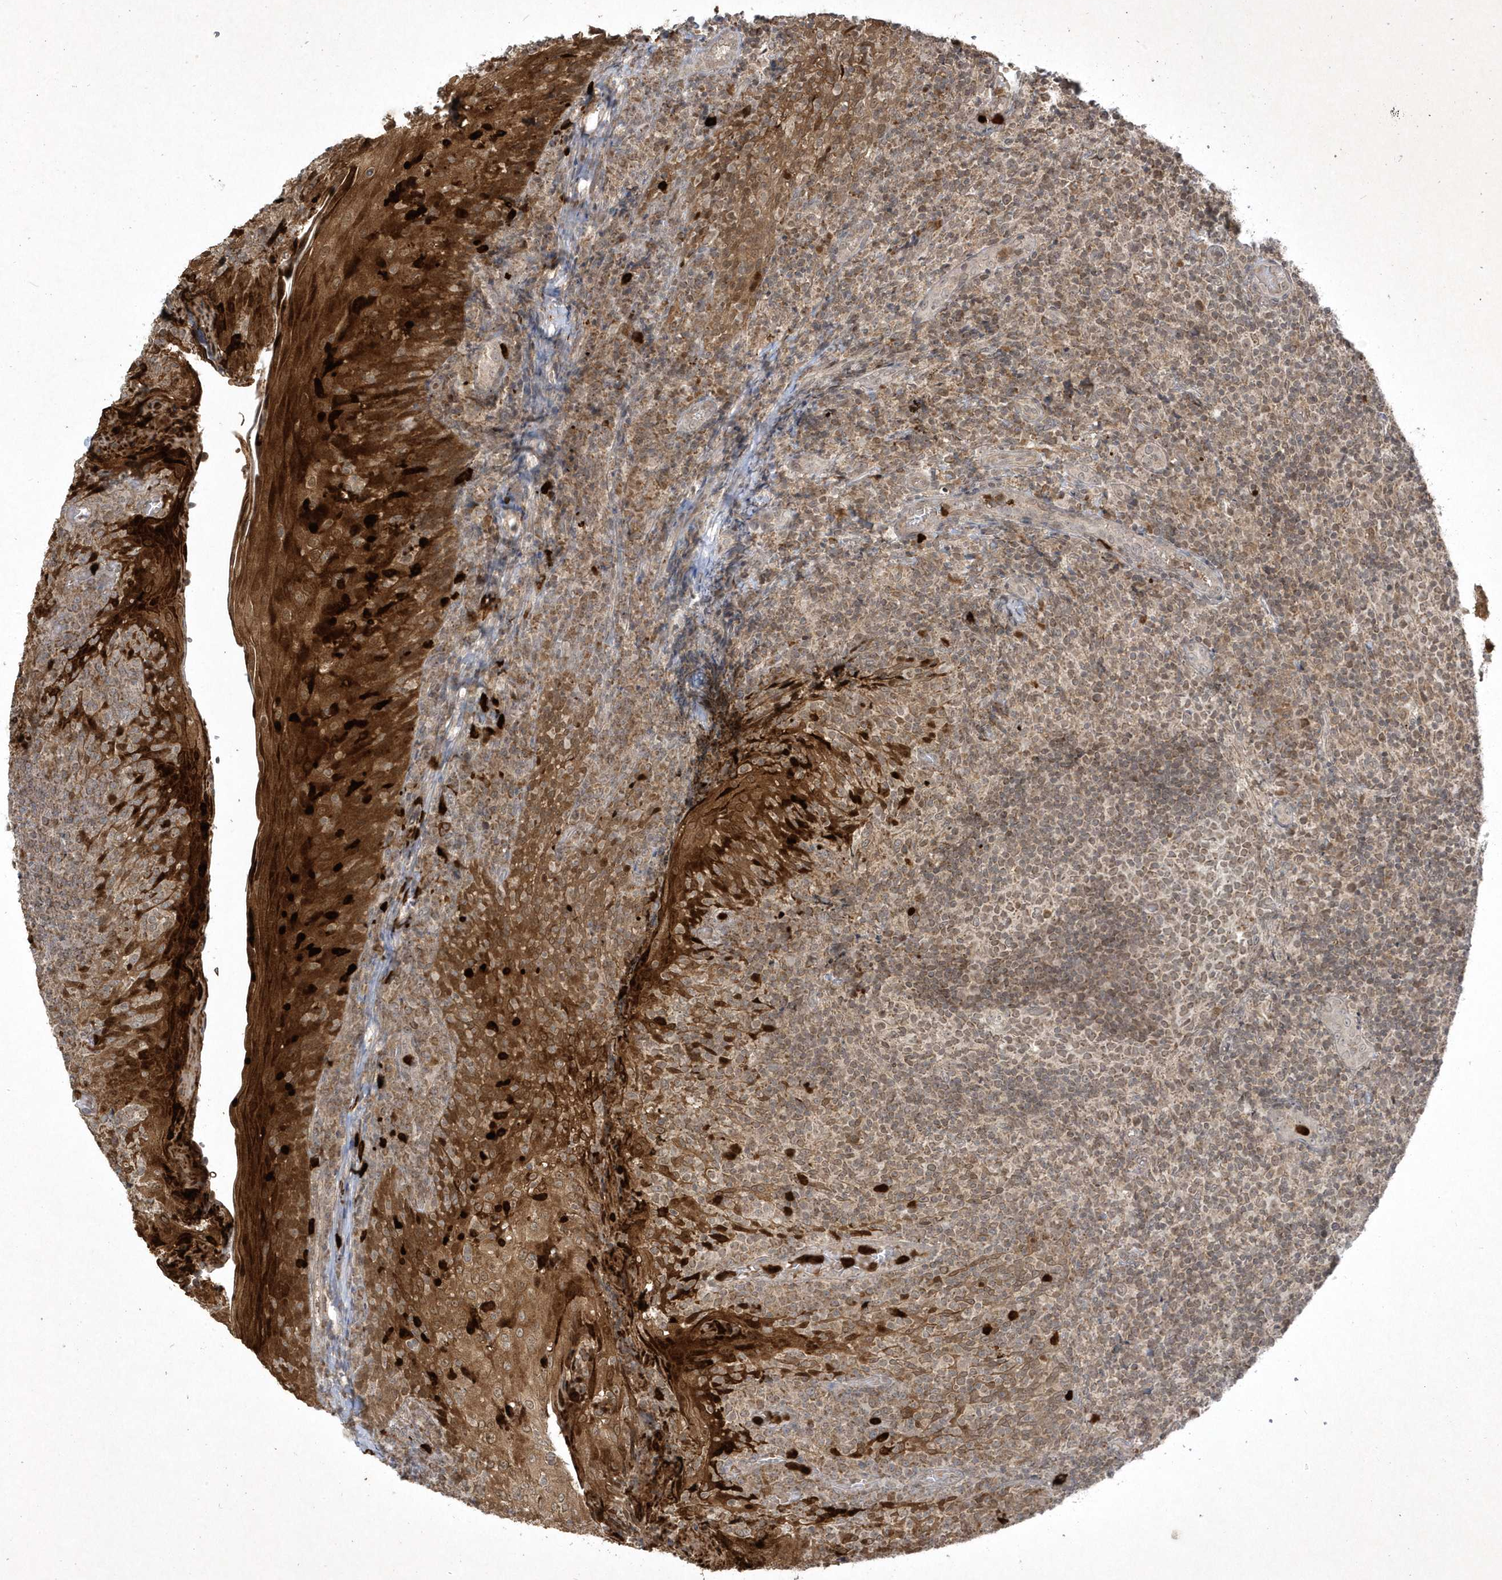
{"staining": {"intensity": "weak", "quantity": ">75%", "location": "nuclear"}, "tissue": "tonsil", "cell_type": "Germinal center cells", "image_type": "normal", "snomed": [{"axis": "morphology", "description": "Normal tissue, NOS"}, {"axis": "topography", "description": "Tonsil"}], "caption": "DAB (3,3'-diaminobenzidine) immunohistochemical staining of normal tonsil shows weak nuclear protein staining in approximately >75% of germinal center cells.", "gene": "ZNF213", "patient": {"sex": "female", "age": 19}}